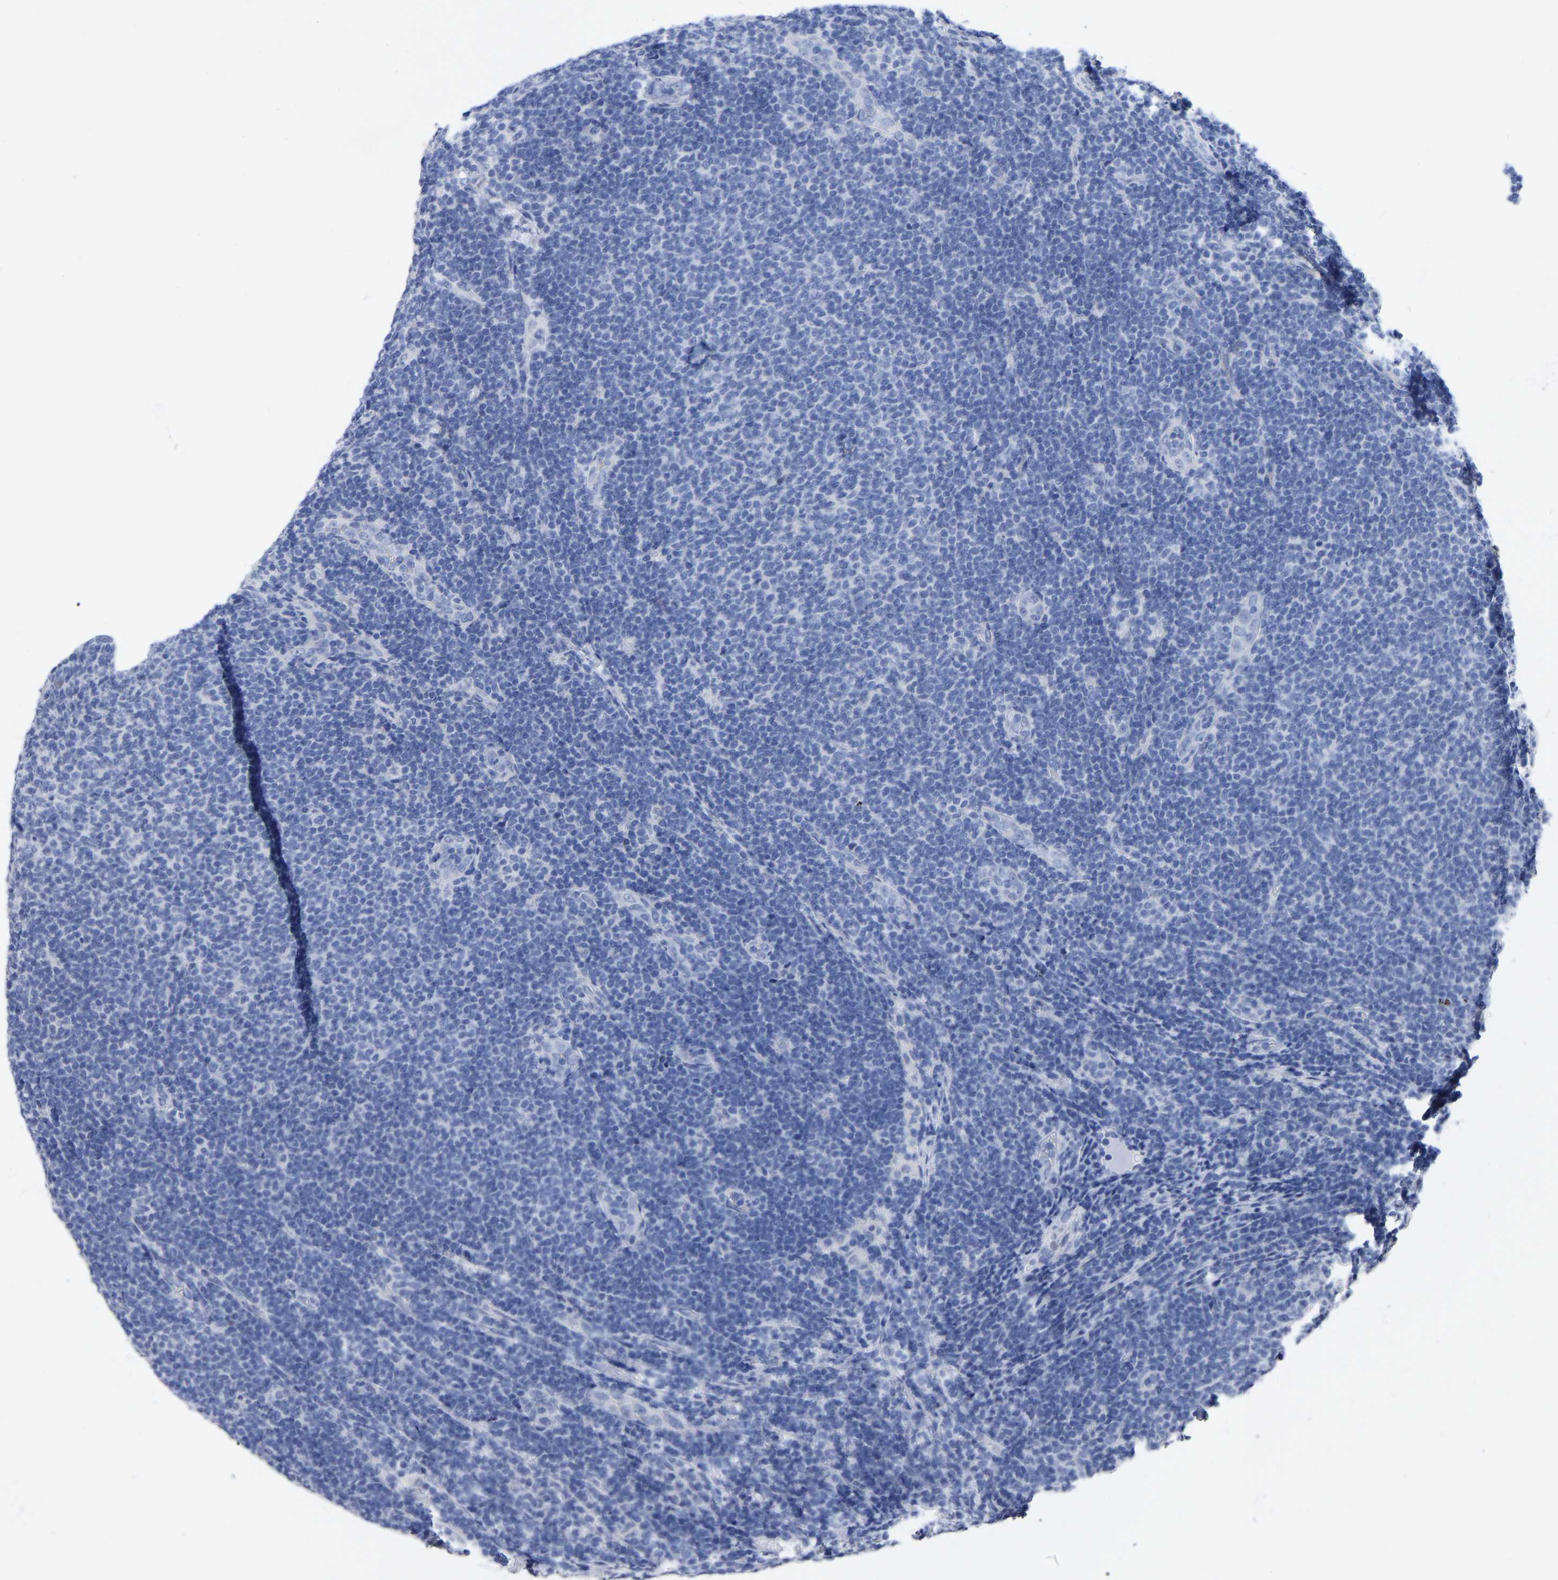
{"staining": {"intensity": "negative", "quantity": "none", "location": "none"}, "tissue": "lymphoma", "cell_type": "Tumor cells", "image_type": "cancer", "snomed": [{"axis": "morphology", "description": "Malignant lymphoma, non-Hodgkin's type, Low grade"}, {"axis": "topography", "description": "Lymph node"}], "caption": "This histopathology image is of lymphoma stained with immunohistochemistry (IHC) to label a protein in brown with the nuclei are counter-stained blue. There is no staining in tumor cells.", "gene": "ANXA13", "patient": {"sex": "male", "age": 66}}